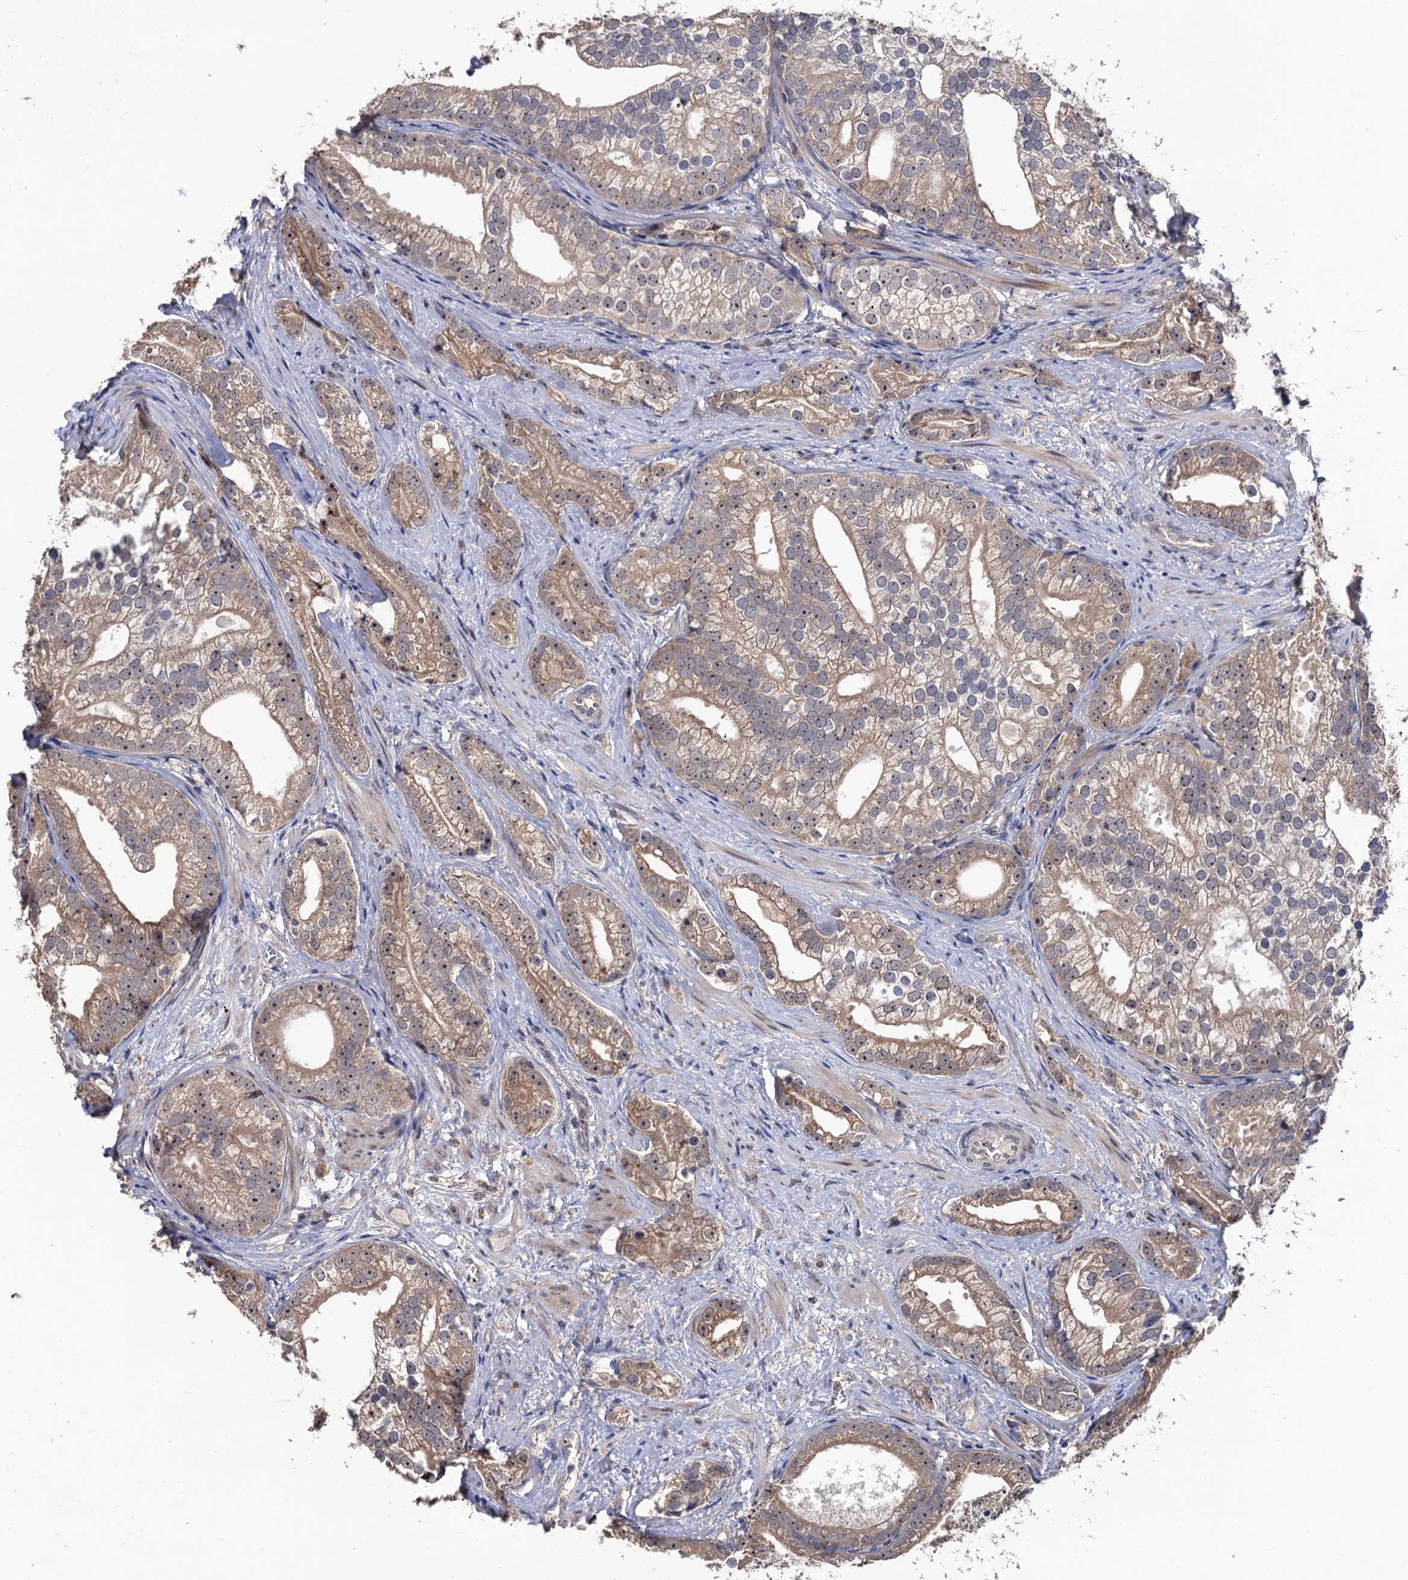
{"staining": {"intensity": "weak", "quantity": ">75%", "location": "cytoplasmic/membranous"}, "tissue": "prostate cancer", "cell_type": "Tumor cells", "image_type": "cancer", "snomed": [{"axis": "morphology", "description": "Adenocarcinoma, High grade"}, {"axis": "topography", "description": "Prostate"}], "caption": "This is a micrograph of immunohistochemistry (IHC) staining of prostate cancer, which shows weak staining in the cytoplasmic/membranous of tumor cells.", "gene": "LRRC63", "patient": {"sex": "male", "age": 75}}